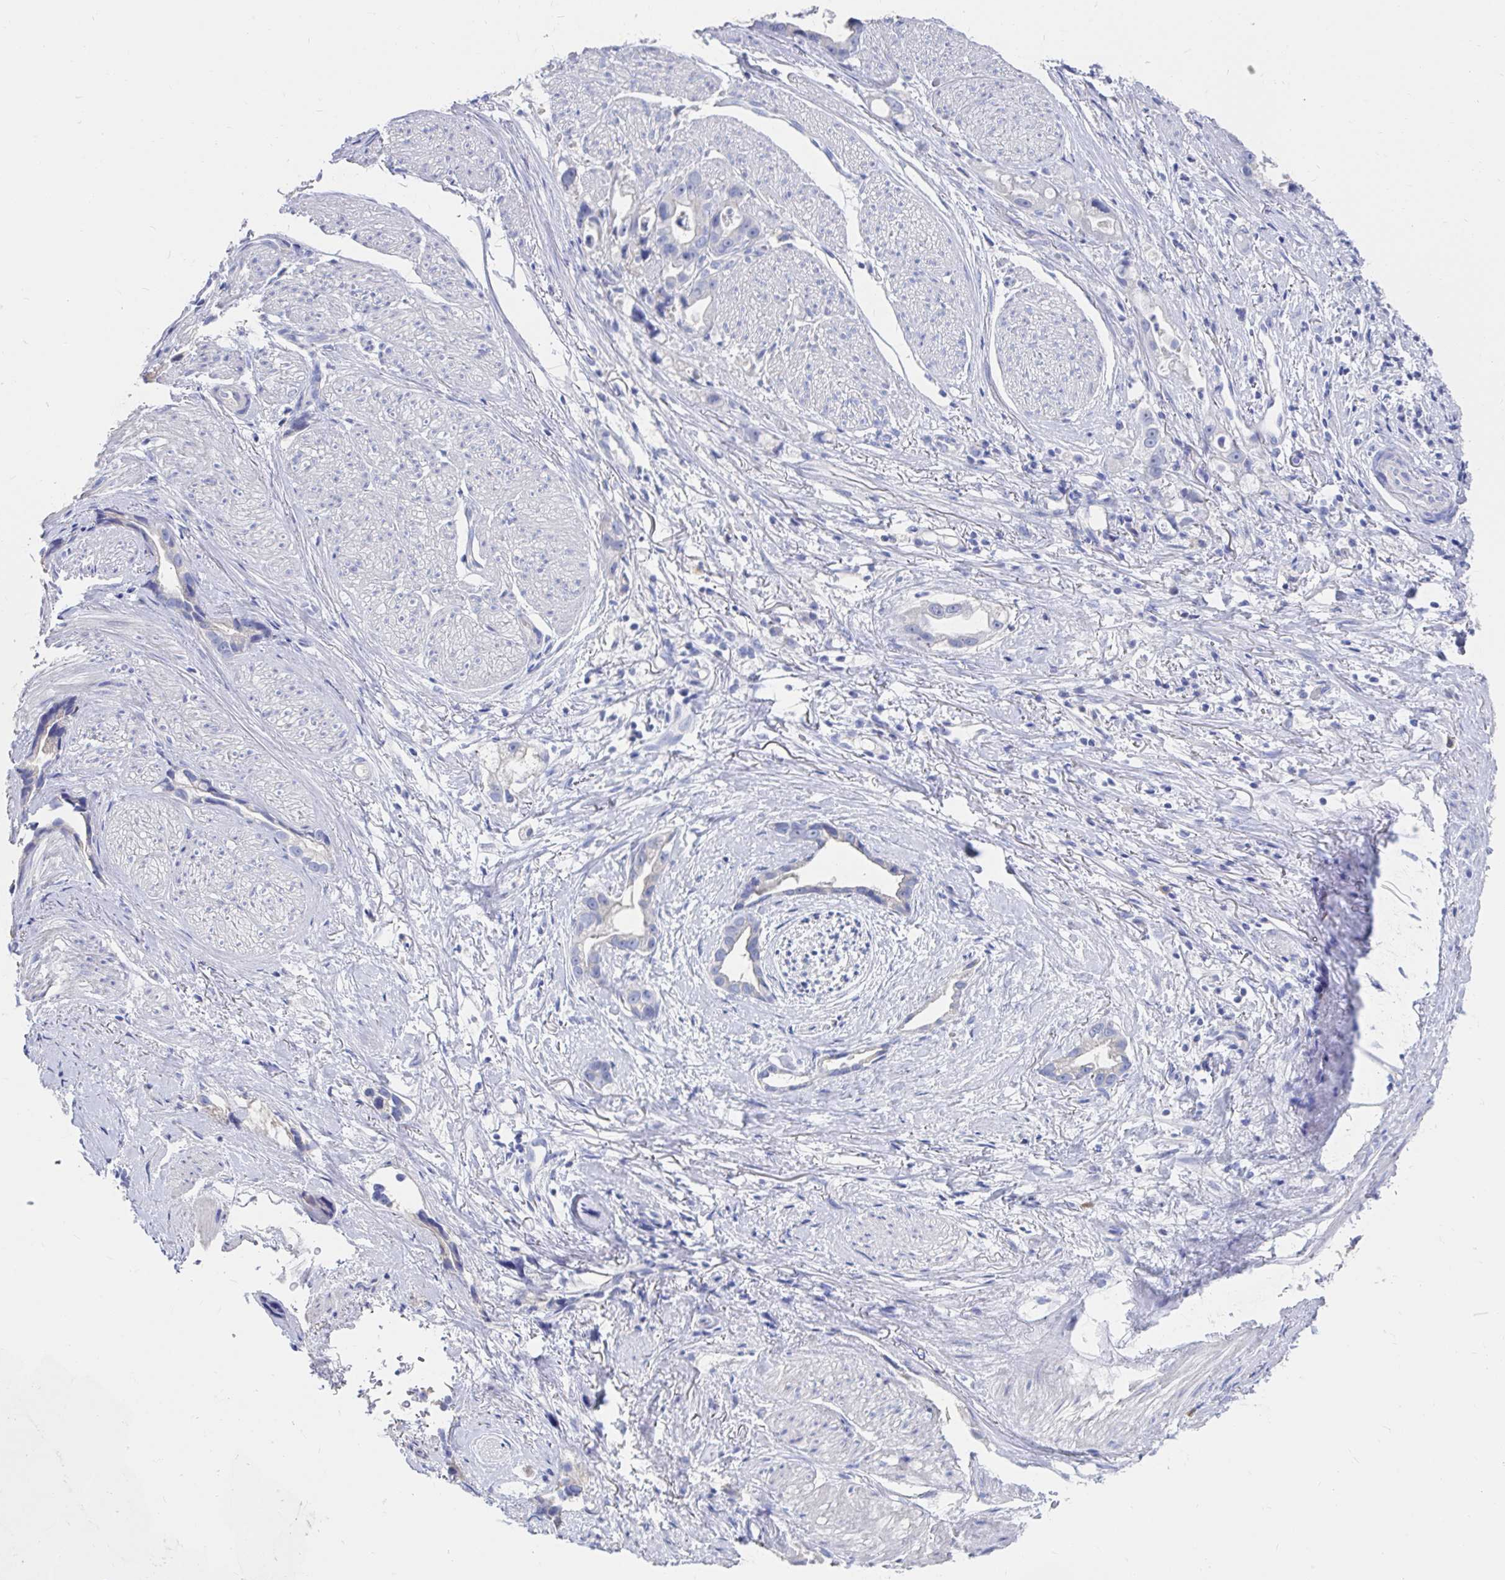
{"staining": {"intensity": "negative", "quantity": "none", "location": "none"}, "tissue": "stomach cancer", "cell_type": "Tumor cells", "image_type": "cancer", "snomed": [{"axis": "morphology", "description": "Adenocarcinoma, NOS"}, {"axis": "topography", "description": "Stomach"}], "caption": "Stomach adenocarcinoma was stained to show a protein in brown. There is no significant staining in tumor cells. (DAB immunohistochemistry (IHC), high magnification).", "gene": "LAMC3", "patient": {"sex": "male", "age": 55}}